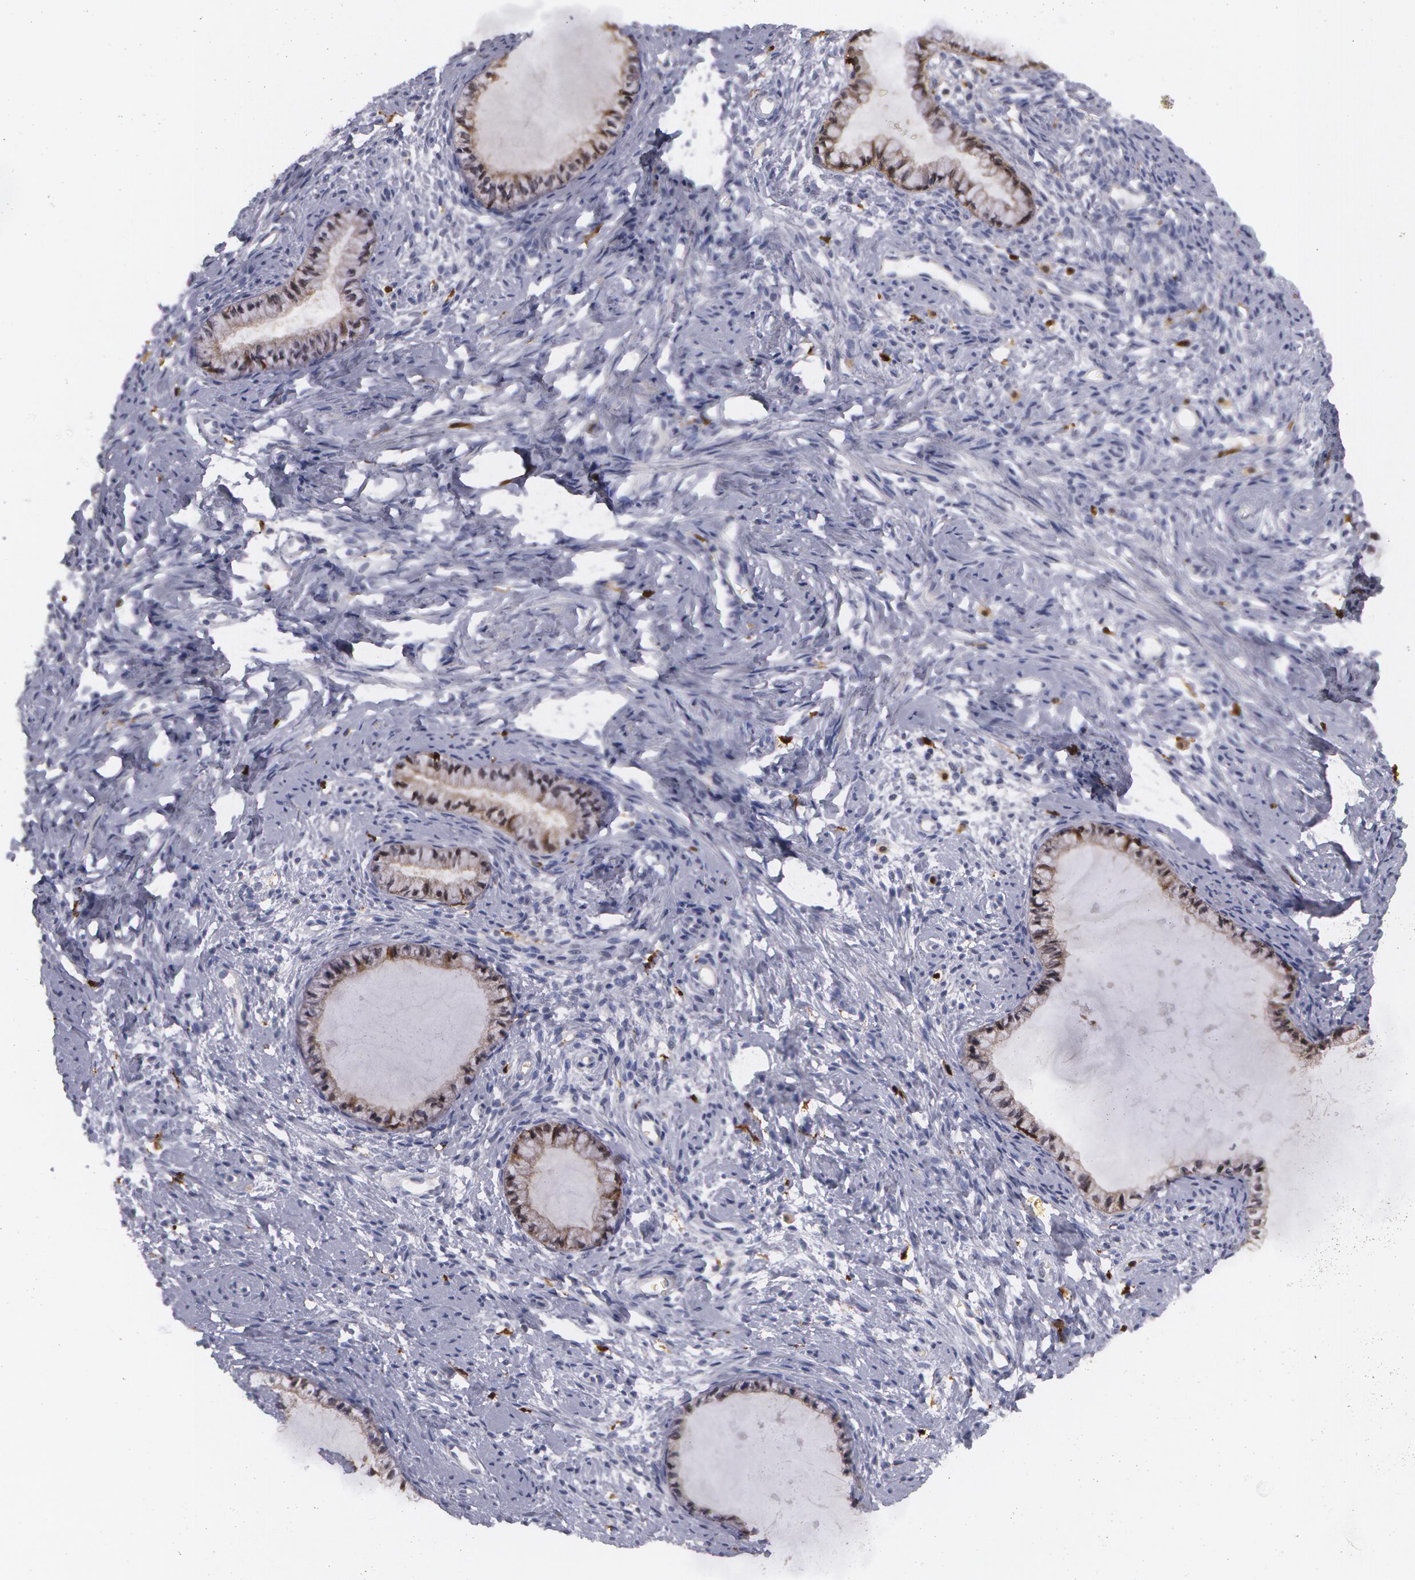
{"staining": {"intensity": "moderate", "quantity": ">75%", "location": "cytoplasmic/membranous,nuclear"}, "tissue": "cervix", "cell_type": "Glandular cells", "image_type": "normal", "snomed": [{"axis": "morphology", "description": "Normal tissue, NOS"}, {"axis": "topography", "description": "Cervix"}], "caption": "Glandular cells reveal medium levels of moderate cytoplasmic/membranous,nuclear positivity in about >75% of cells in normal cervix. The staining was performed using DAB (3,3'-diaminobenzidine), with brown indicating positive protein expression. Nuclei are stained blue with hematoxylin.", "gene": "SYK", "patient": {"sex": "female", "age": 70}}